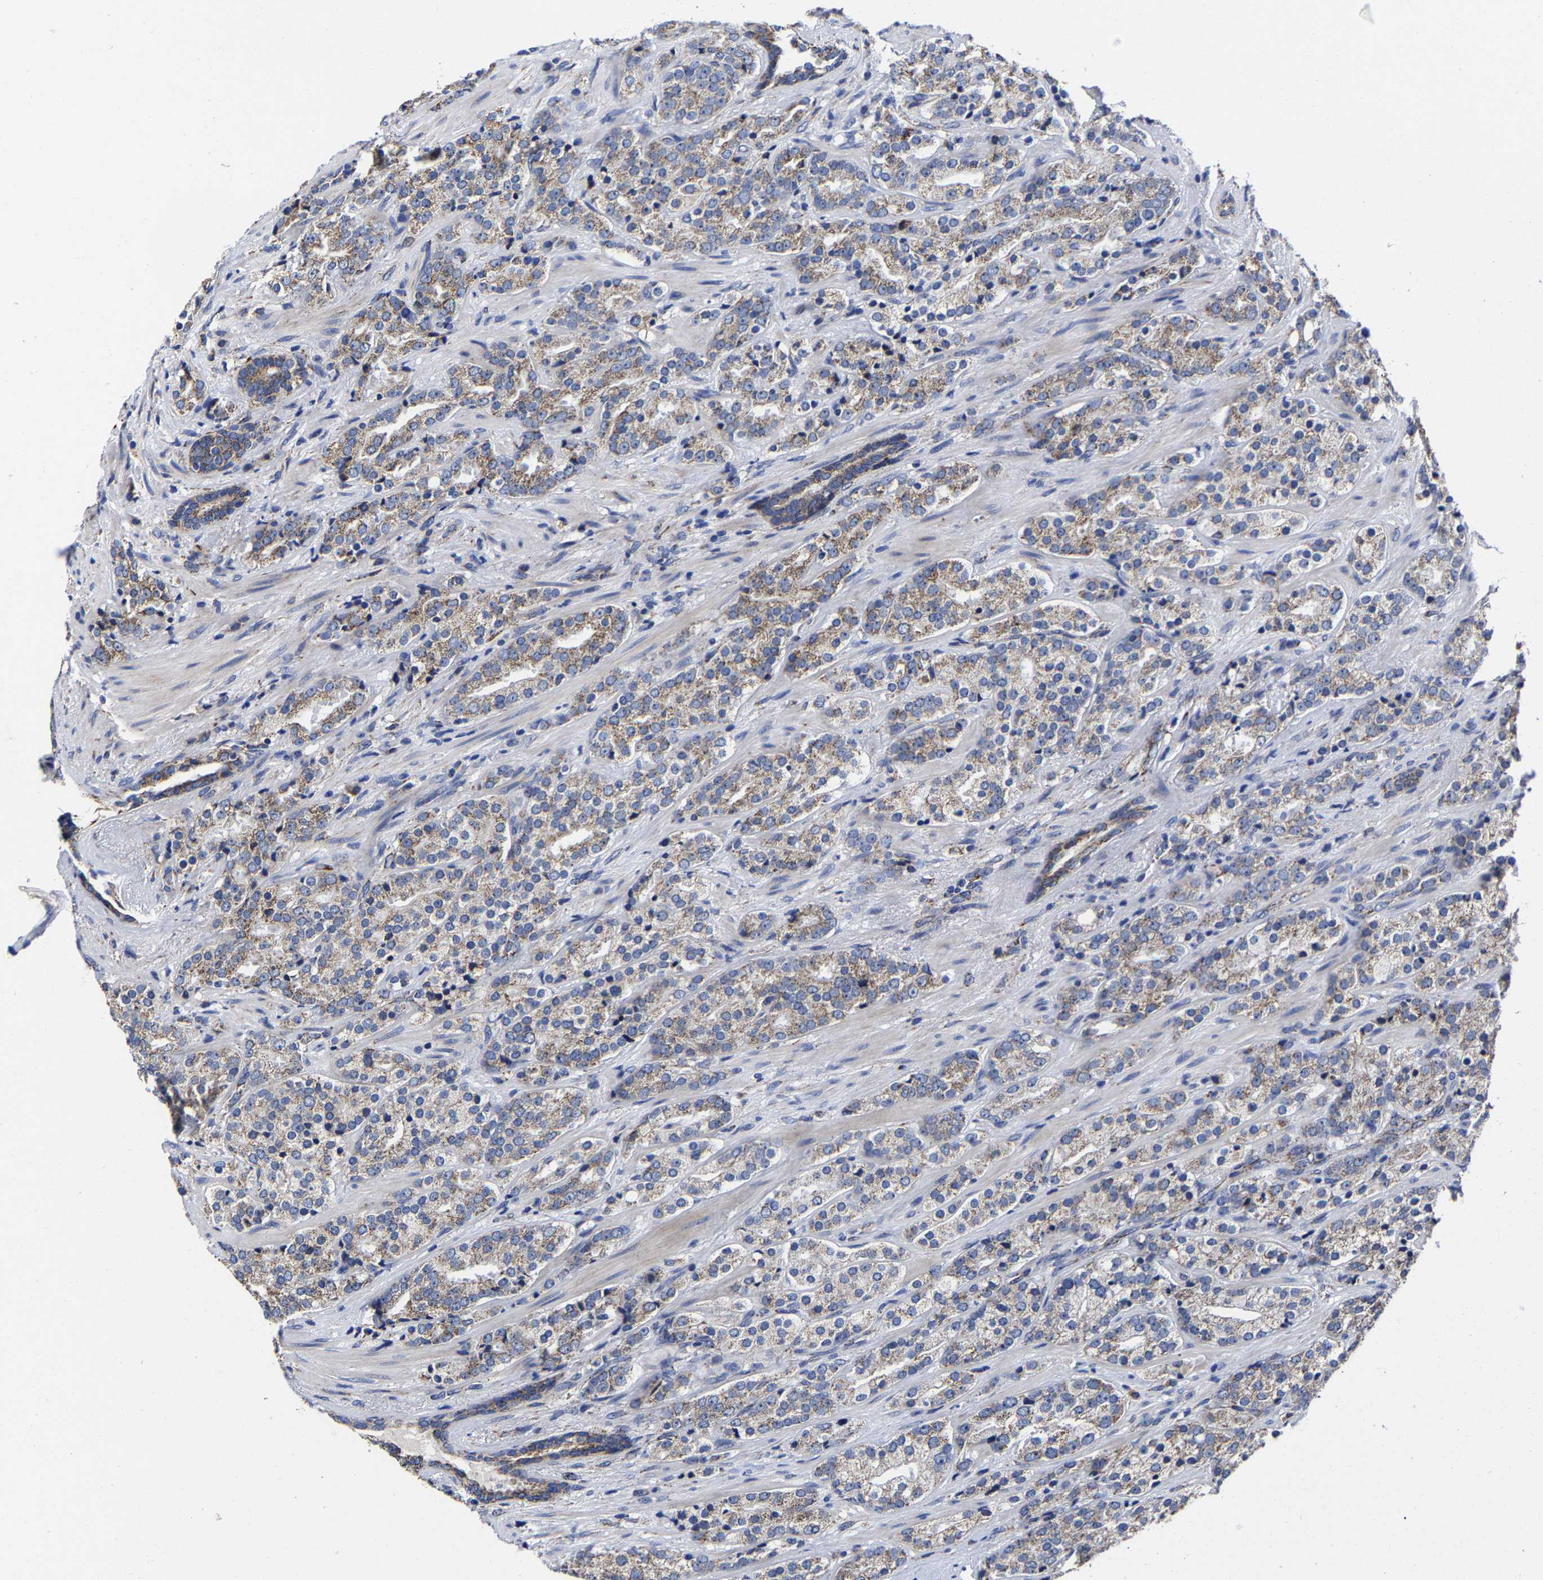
{"staining": {"intensity": "weak", "quantity": ">75%", "location": "cytoplasmic/membranous"}, "tissue": "prostate cancer", "cell_type": "Tumor cells", "image_type": "cancer", "snomed": [{"axis": "morphology", "description": "Adenocarcinoma, High grade"}, {"axis": "topography", "description": "Prostate"}], "caption": "A brown stain highlights weak cytoplasmic/membranous positivity of a protein in prostate cancer (high-grade adenocarcinoma) tumor cells. The staining was performed using DAB (3,3'-diaminobenzidine) to visualize the protein expression in brown, while the nuclei were stained in blue with hematoxylin (Magnification: 20x).", "gene": "AASS", "patient": {"sex": "male", "age": 71}}